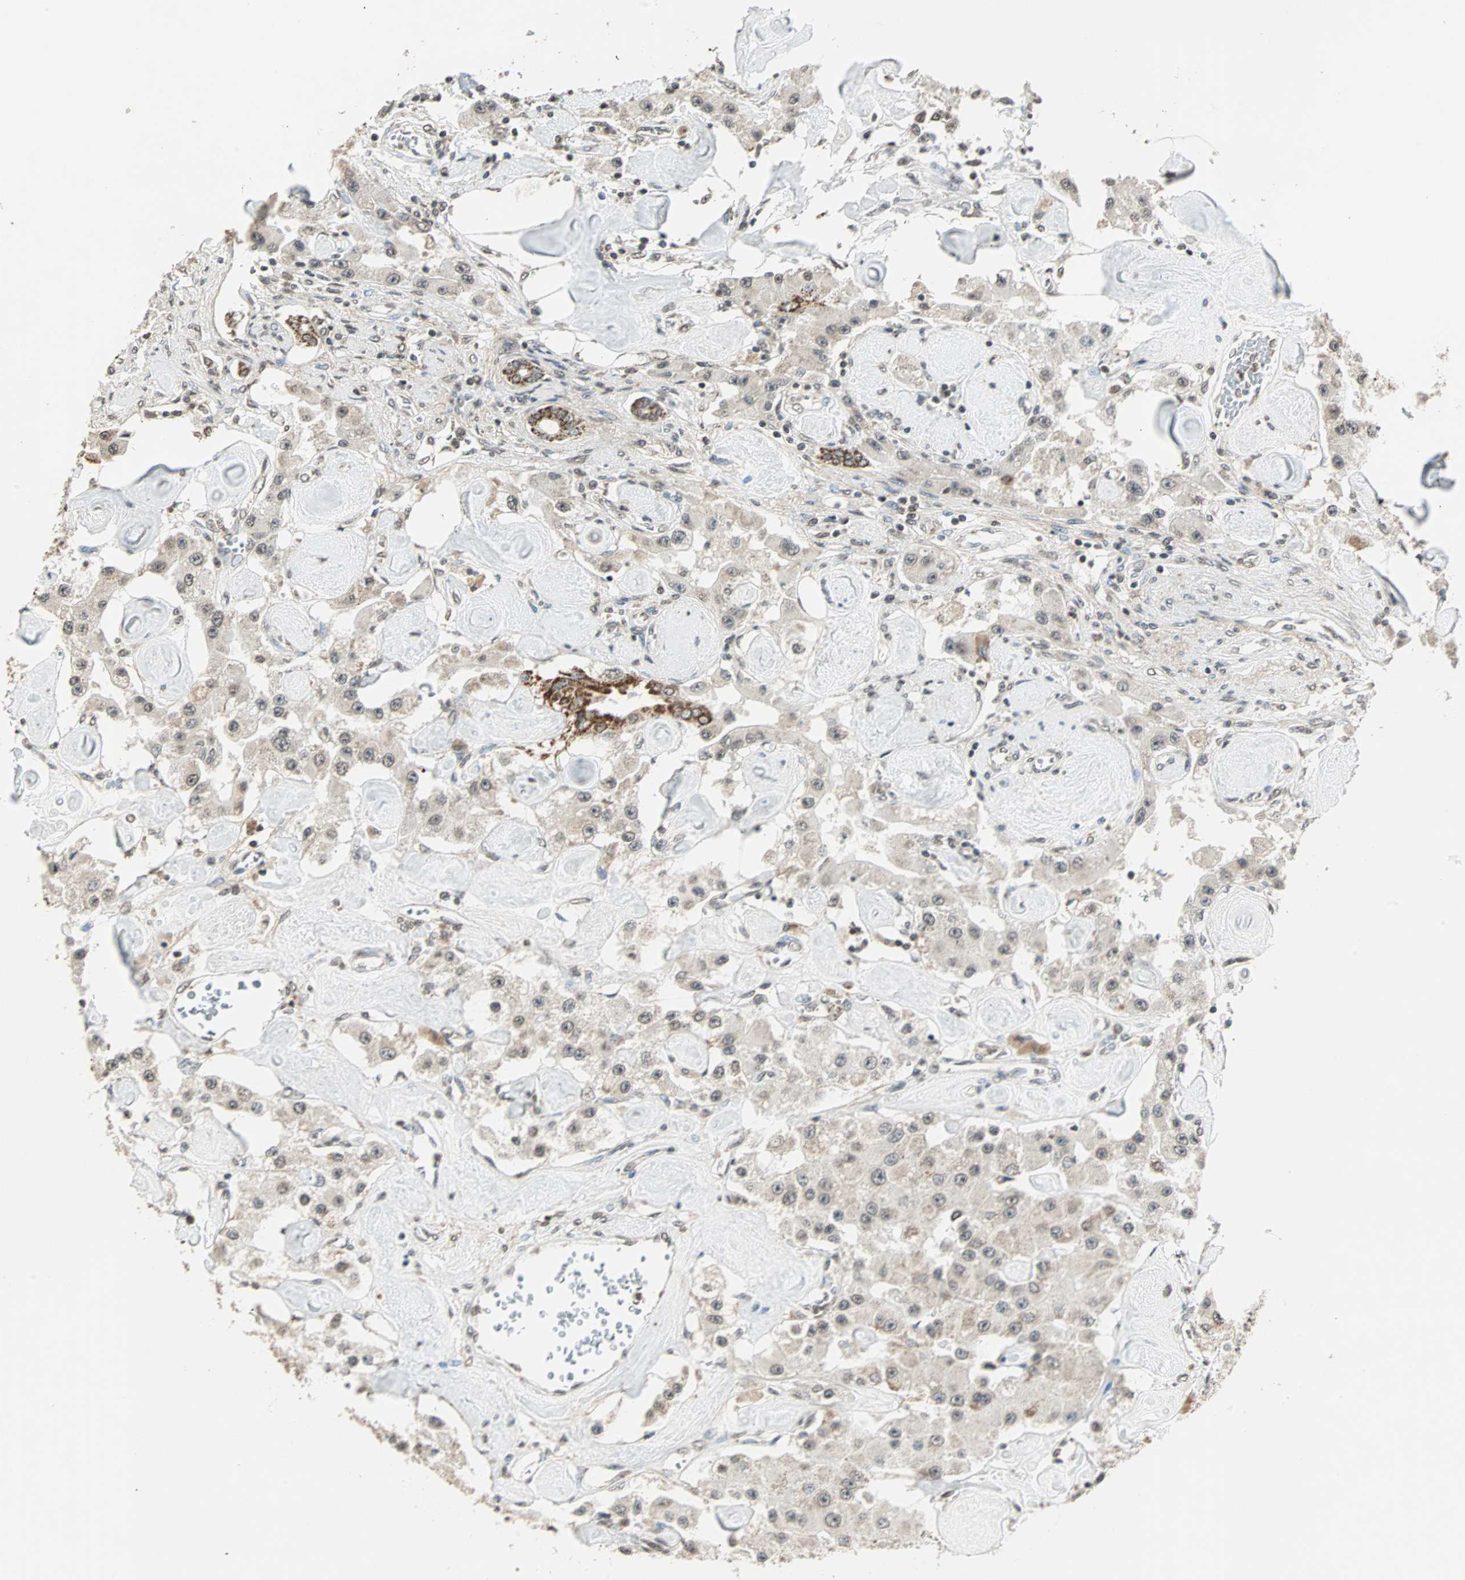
{"staining": {"intensity": "weak", "quantity": ">75%", "location": "cytoplasmic/membranous,nuclear"}, "tissue": "carcinoid", "cell_type": "Tumor cells", "image_type": "cancer", "snomed": [{"axis": "morphology", "description": "Carcinoid, malignant, NOS"}, {"axis": "topography", "description": "Pancreas"}], "caption": "A low amount of weak cytoplasmic/membranous and nuclear expression is present in approximately >75% of tumor cells in carcinoid tissue.", "gene": "PRELID1", "patient": {"sex": "male", "age": 41}}